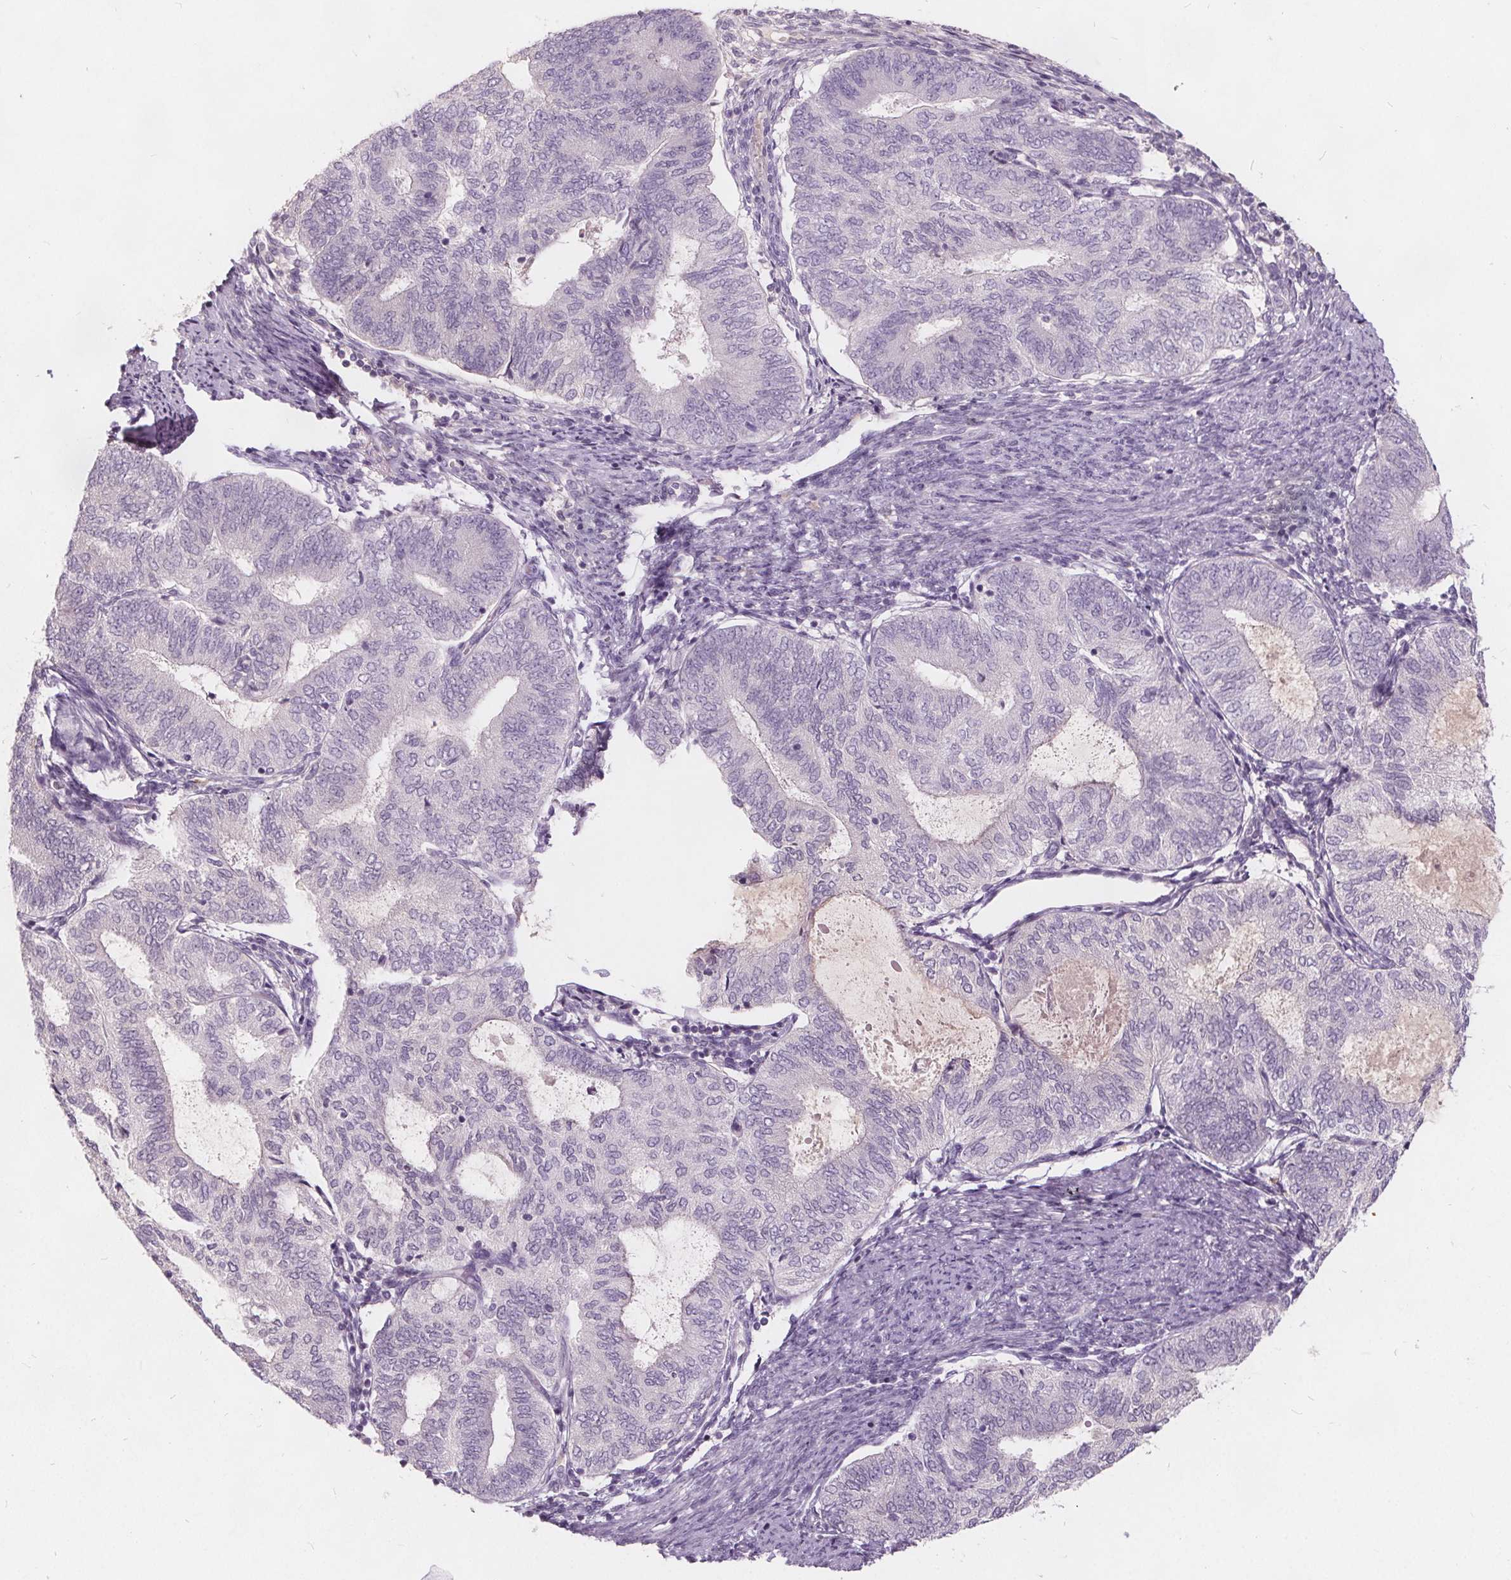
{"staining": {"intensity": "negative", "quantity": "none", "location": "none"}, "tissue": "endometrial cancer", "cell_type": "Tumor cells", "image_type": "cancer", "snomed": [{"axis": "morphology", "description": "Adenocarcinoma, NOS"}, {"axis": "topography", "description": "Endometrium"}], "caption": "The histopathology image displays no staining of tumor cells in endometrial adenocarcinoma.", "gene": "PLA2G2E", "patient": {"sex": "female", "age": 65}}